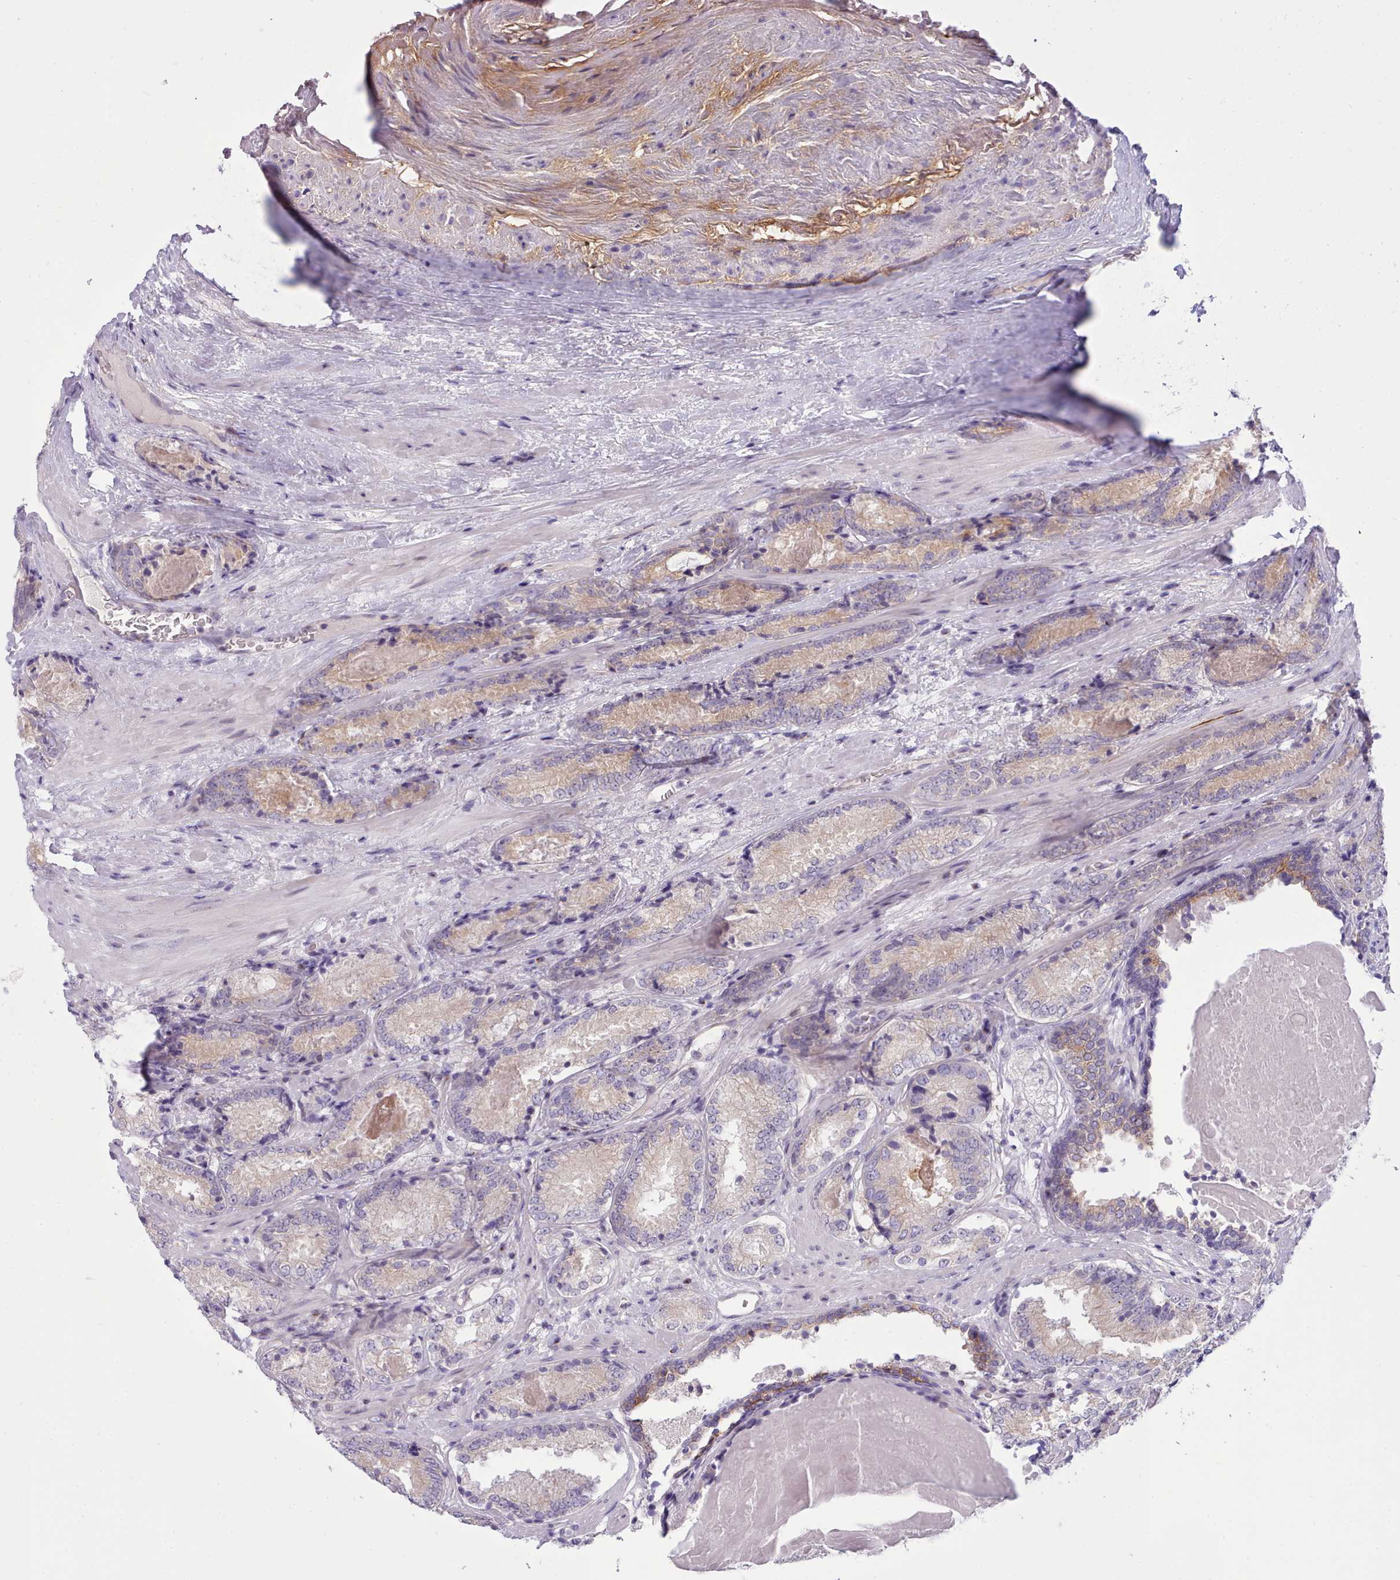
{"staining": {"intensity": "weak", "quantity": "<25%", "location": "cytoplasmic/membranous"}, "tissue": "prostate cancer", "cell_type": "Tumor cells", "image_type": "cancer", "snomed": [{"axis": "morphology", "description": "Adenocarcinoma, High grade"}, {"axis": "topography", "description": "Prostate"}], "caption": "This is an immunohistochemistry (IHC) image of human prostate adenocarcinoma (high-grade). There is no staining in tumor cells.", "gene": "CYP2A13", "patient": {"sex": "male", "age": 63}}